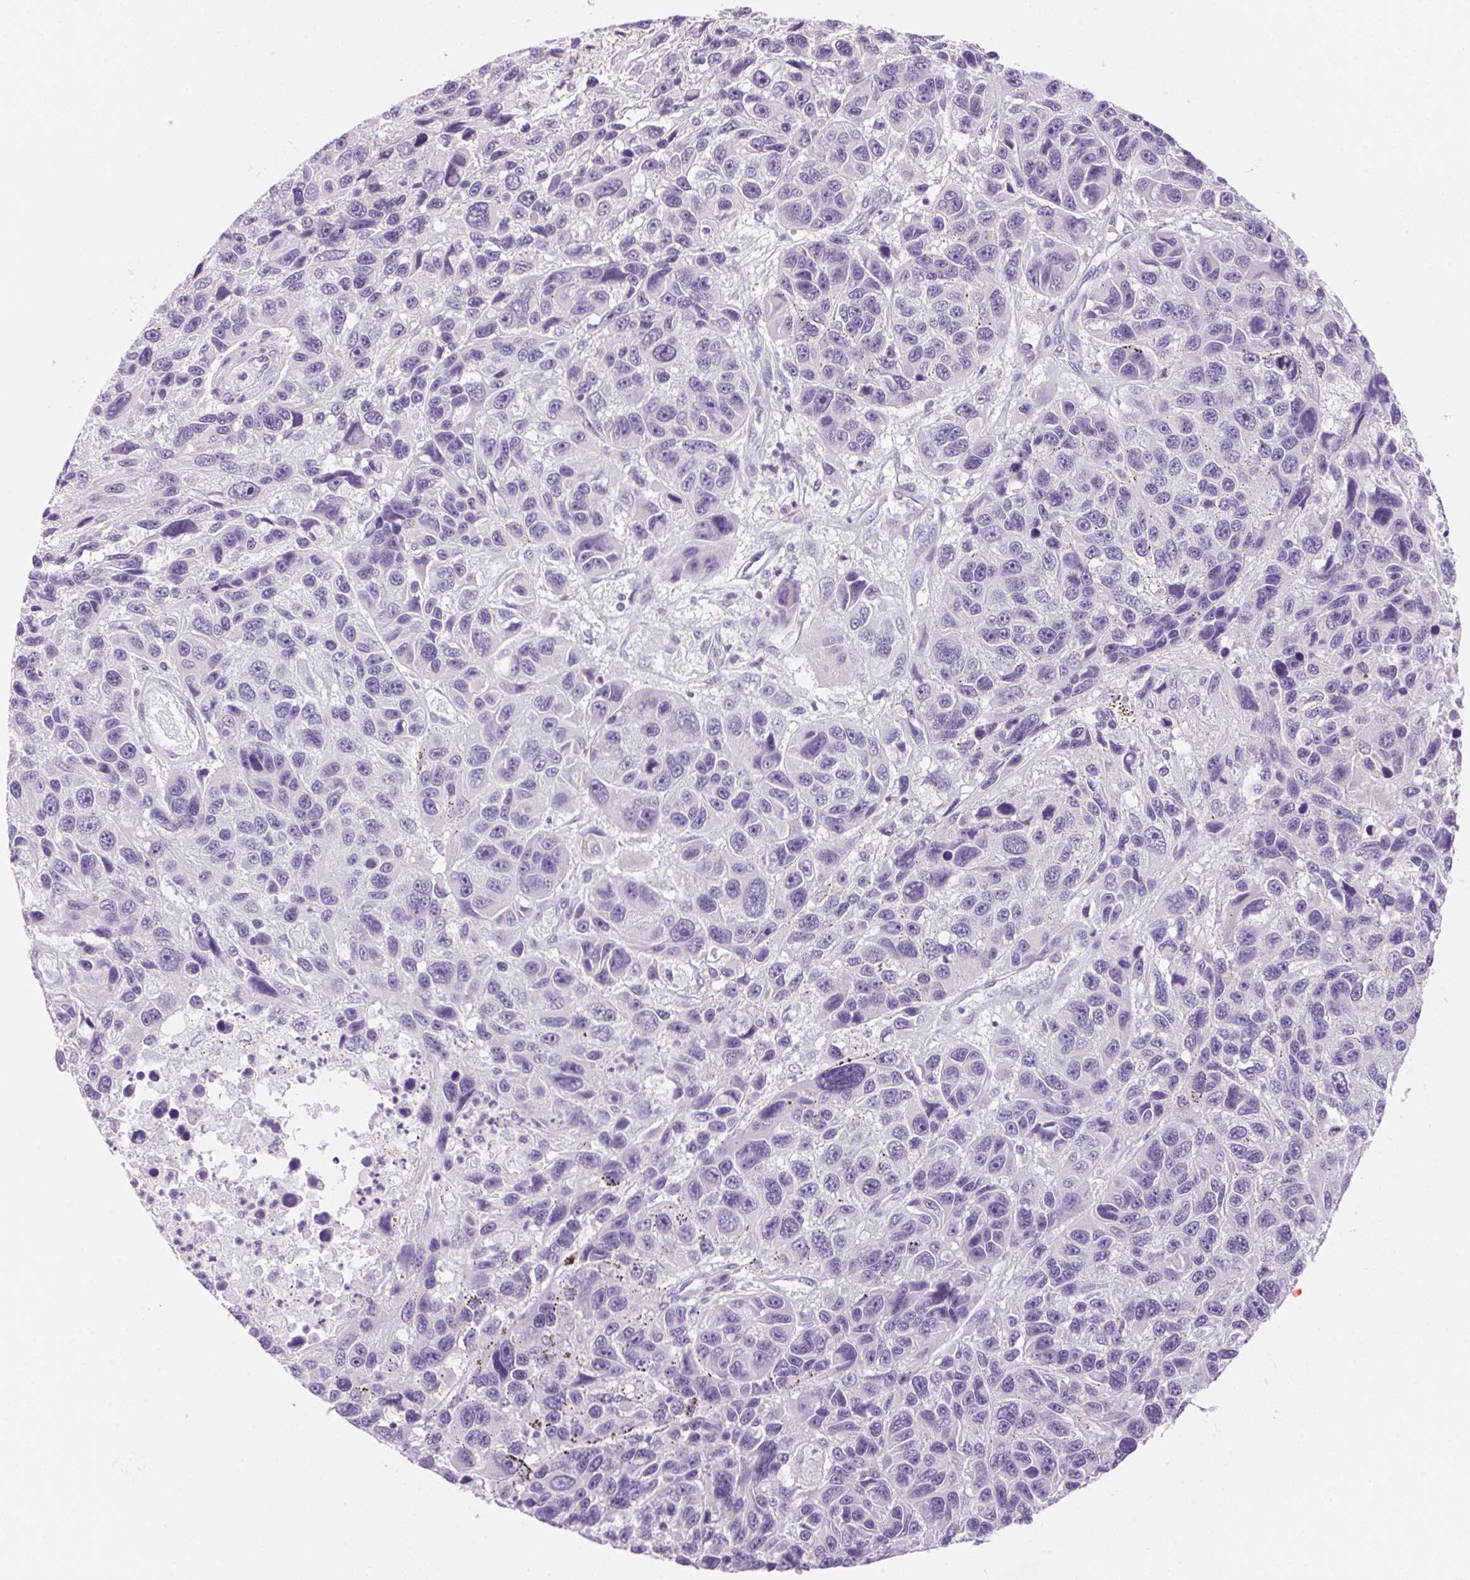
{"staining": {"intensity": "negative", "quantity": "none", "location": "none"}, "tissue": "melanoma", "cell_type": "Tumor cells", "image_type": "cancer", "snomed": [{"axis": "morphology", "description": "Malignant melanoma, NOS"}, {"axis": "topography", "description": "Skin"}], "caption": "Immunohistochemistry (IHC) image of neoplastic tissue: malignant melanoma stained with DAB displays no significant protein staining in tumor cells.", "gene": "DHCR24", "patient": {"sex": "male", "age": 53}}